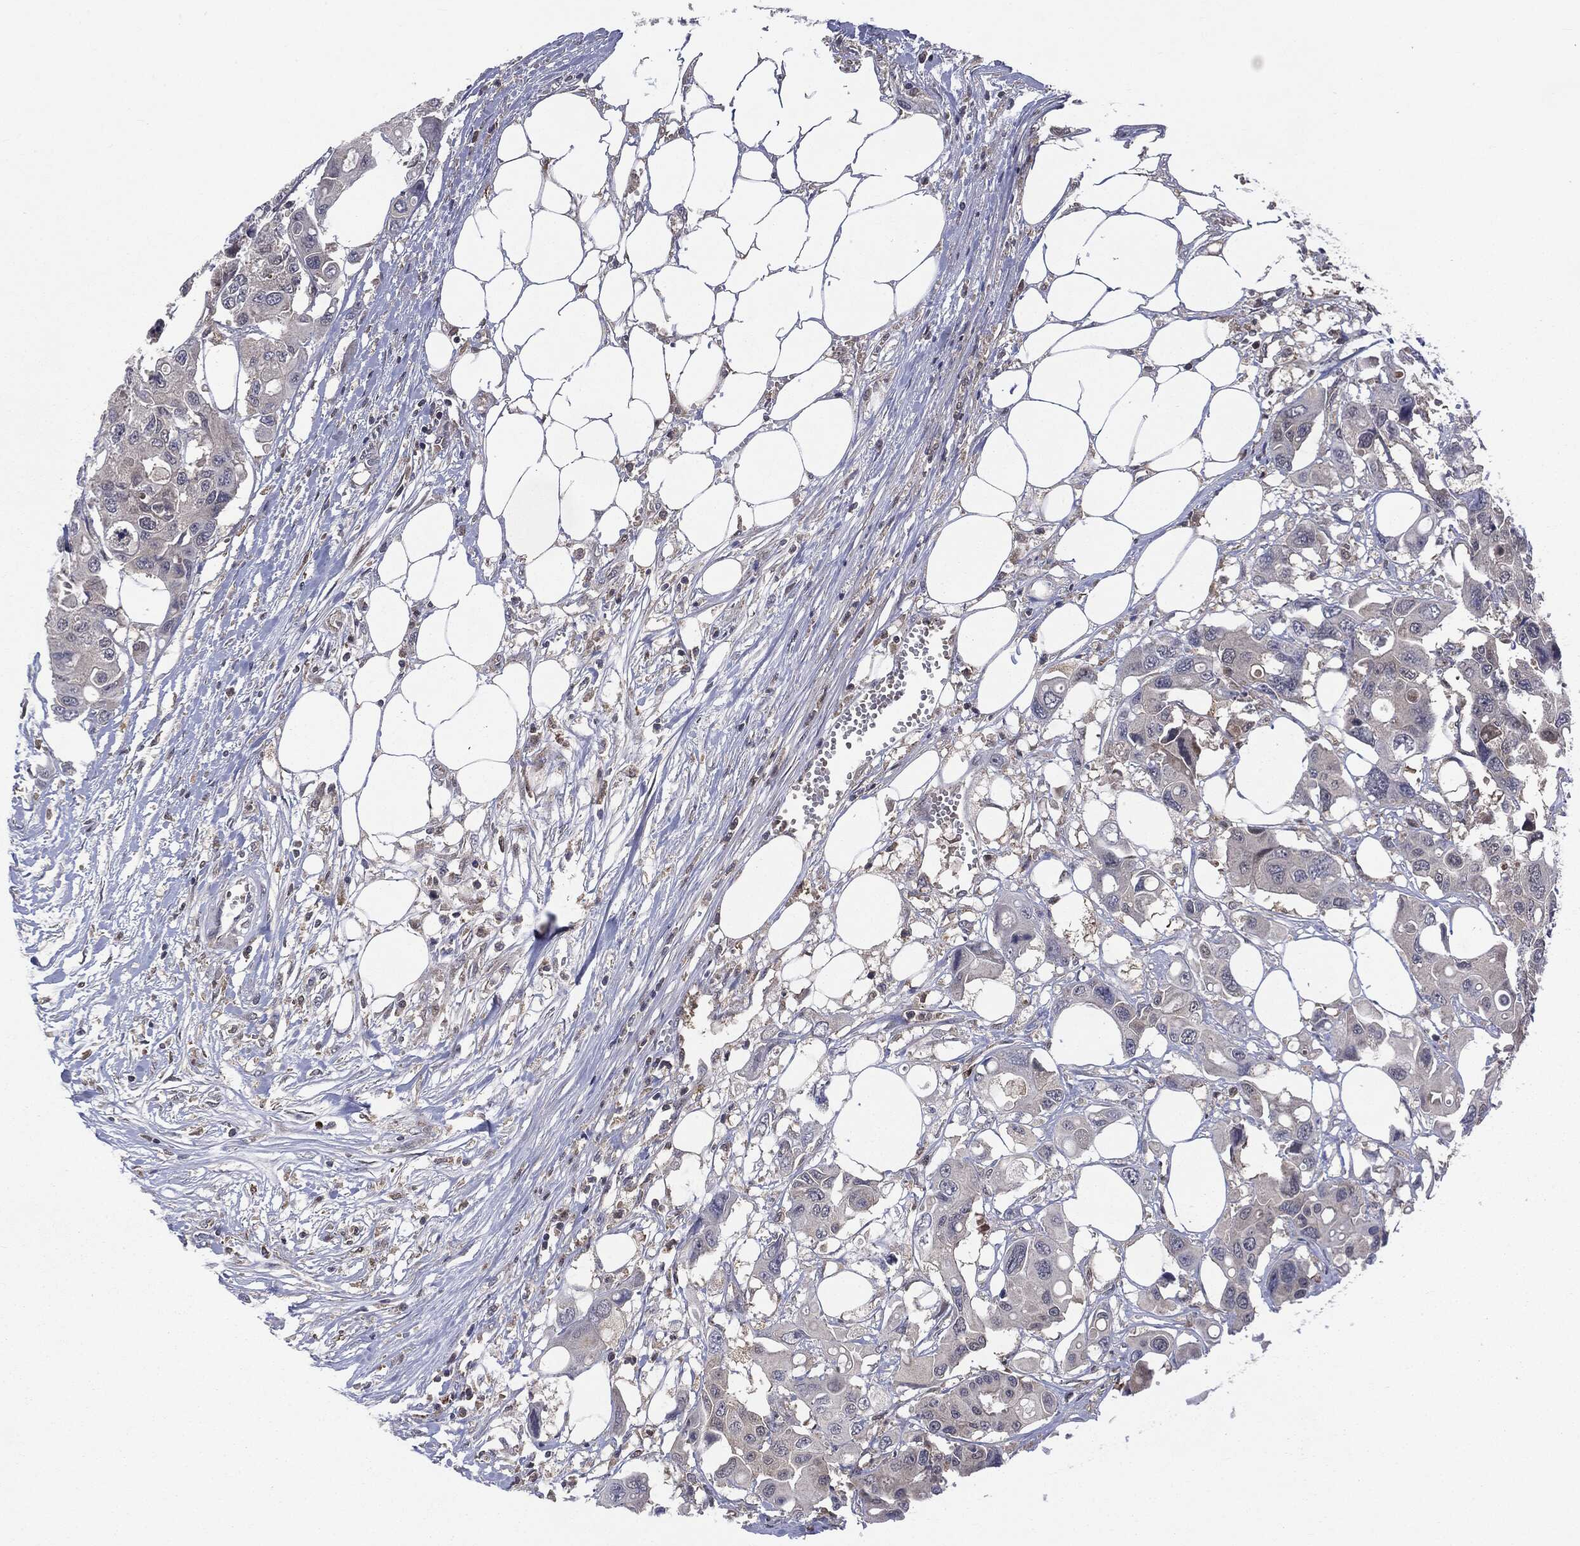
{"staining": {"intensity": "negative", "quantity": "none", "location": "none"}, "tissue": "colorectal cancer", "cell_type": "Tumor cells", "image_type": "cancer", "snomed": [{"axis": "morphology", "description": "Adenocarcinoma, NOS"}, {"axis": "topography", "description": "Colon"}], "caption": "High power microscopy histopathology image of an immunohistochemistry (IHC) image of colorectal adenocarcinoma, revealing no significant staining in tumor cells.", "gene": "PTPA", "patient": {"sex": "male", "age": 77}}